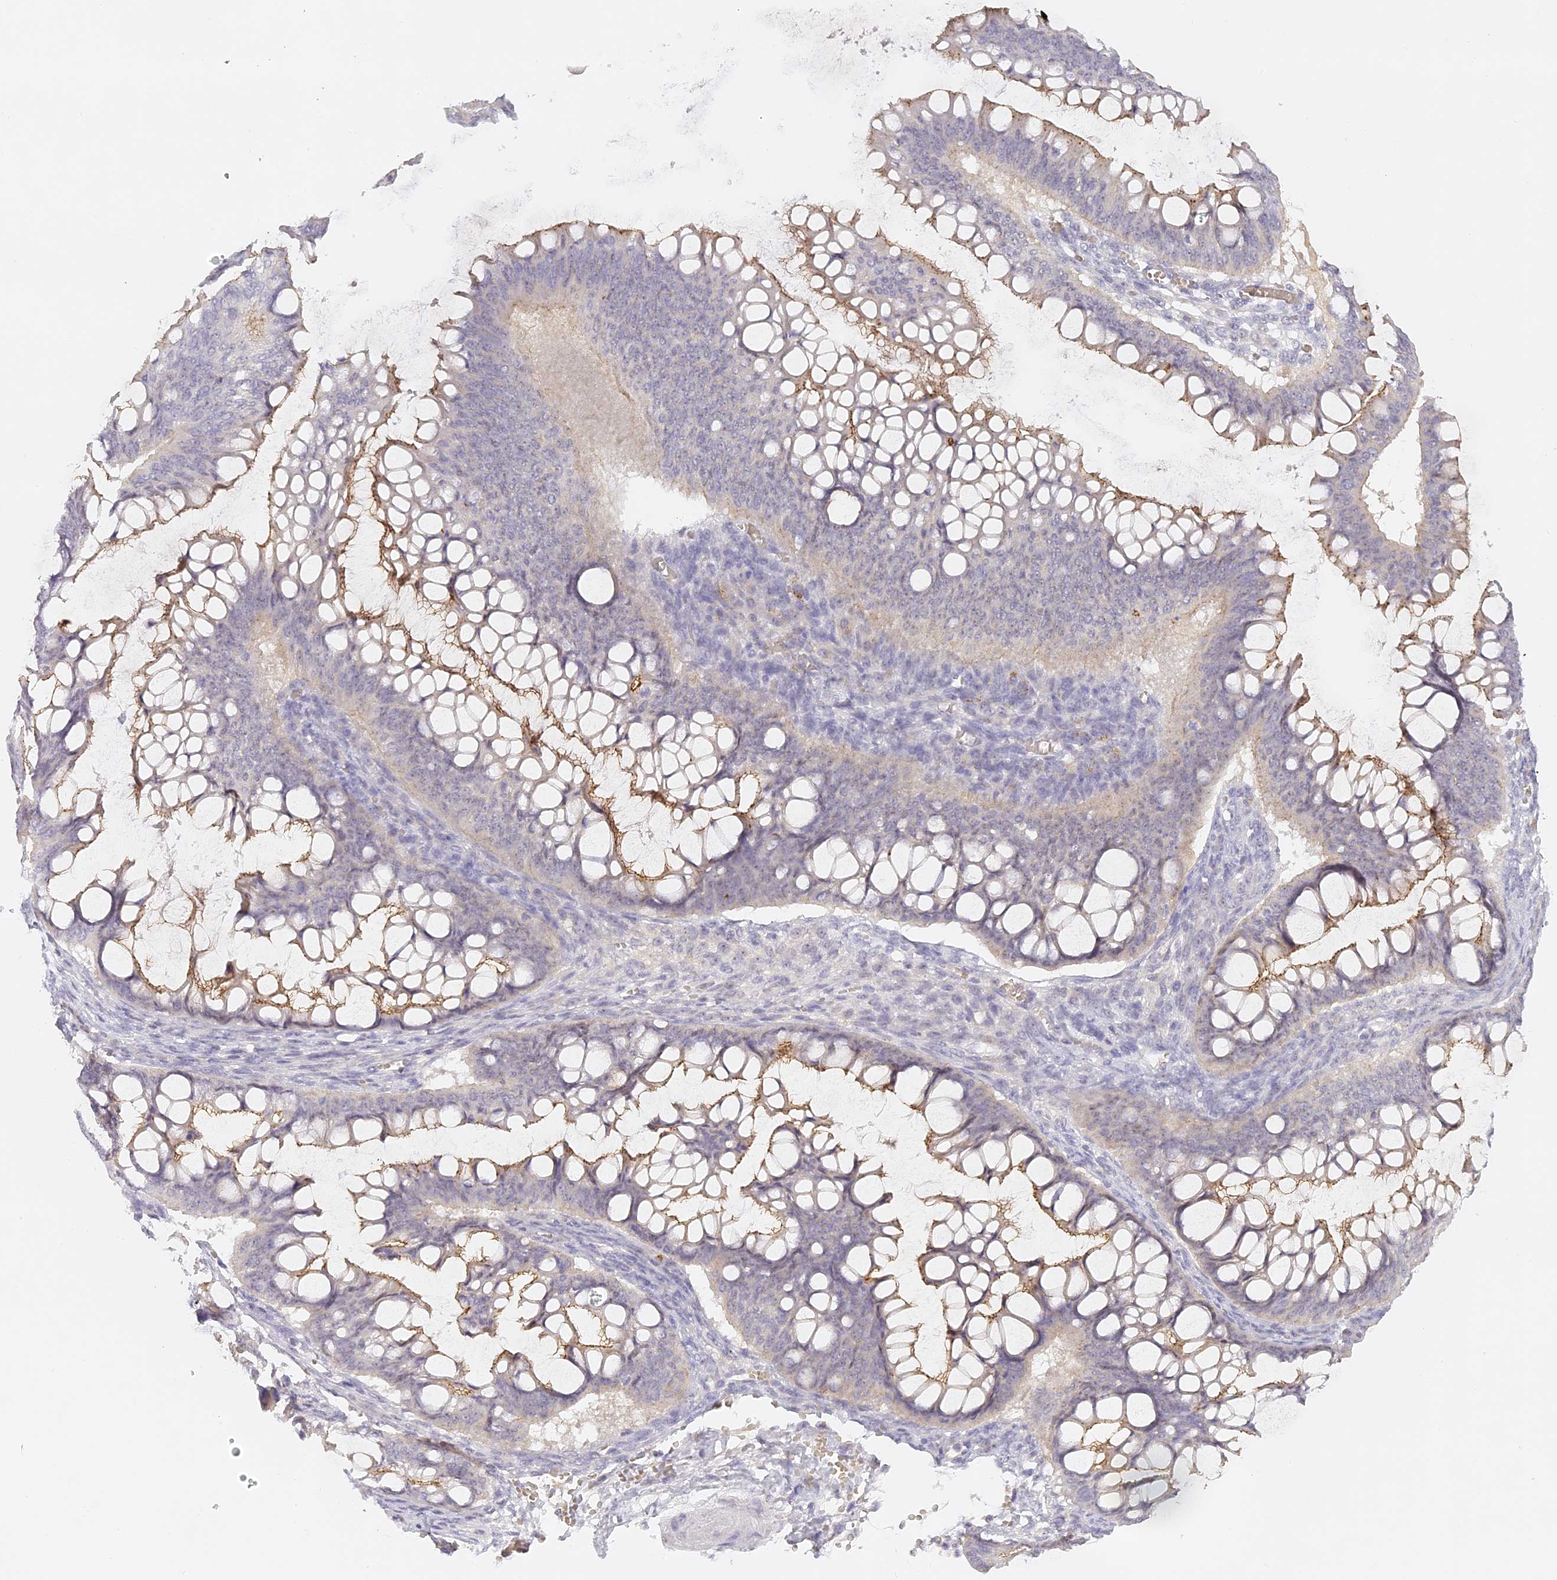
{"staining": {"intensity": "moderate", "quantity": "25%-75%", "location": "cytoplasmic/membranous"}, "tissue": "ovarian cancer", "cell_type": "Tumor cells", "image_type": "cancer", "snomed": [{"axis": "morphology", "description": "Cystadenocarcinoma, mucinous, NOS"}, {"axis": "topography", "description": "Ovary"}], "caption": "Ovarian cancer (mucinous cystadenocarcinoma) stained with DAB (3,3'-diaminobenzidine) immunohistochemistry demonstrates medium levels of moderate cytoplasmic/membranous staining in approximately 25%-75% of tumor cells. The staining was performed using DAB to visualize the protein expression in brown, while the nuclei were stained in blue with hematoxylin (Magnification: 20x).", "gene": "ELL3", "patient": {"sex": "female", "age": 73}}